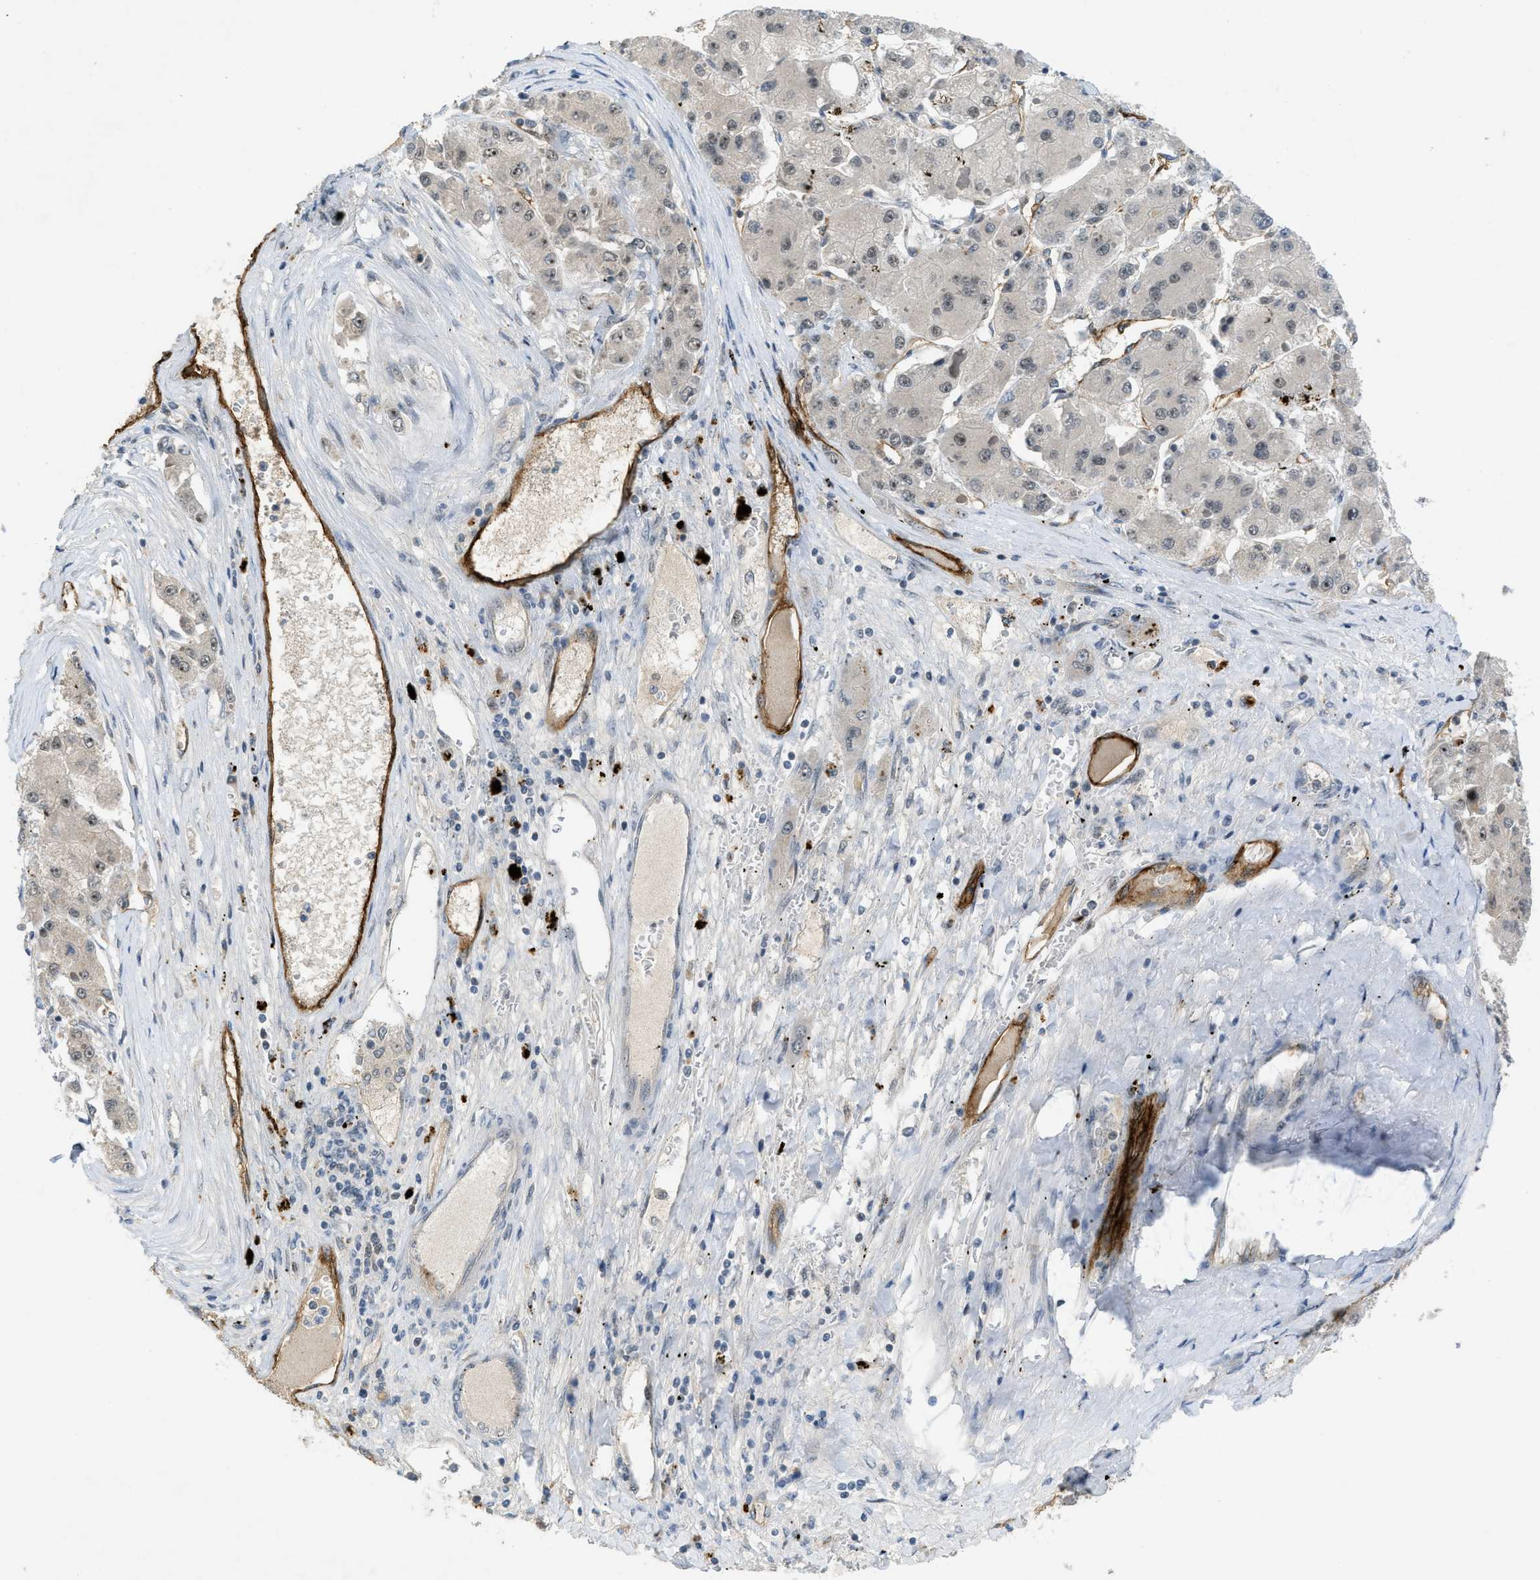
{"staining": {"intensity": "weak", "quantity": "<25%", "location": "cytoplasmic/membranous"}, "tissue": "liver cancer", "cell_type": "Tumor cells", "image_type": "cancer", "snomed": [{"axis": "morphology", "description": "Carcinoma, Hepatocellular, NOS"}, {"axis": "topography", "description": "Liver"}], "caption": "A photomicrograph of liver cancer (hepatocellular carcinoma) stained for a protein demonstrates no brown staining in tumor cells.", "gene": "SLCO2A1", "patient": {"sex": "female", "age": 73}}